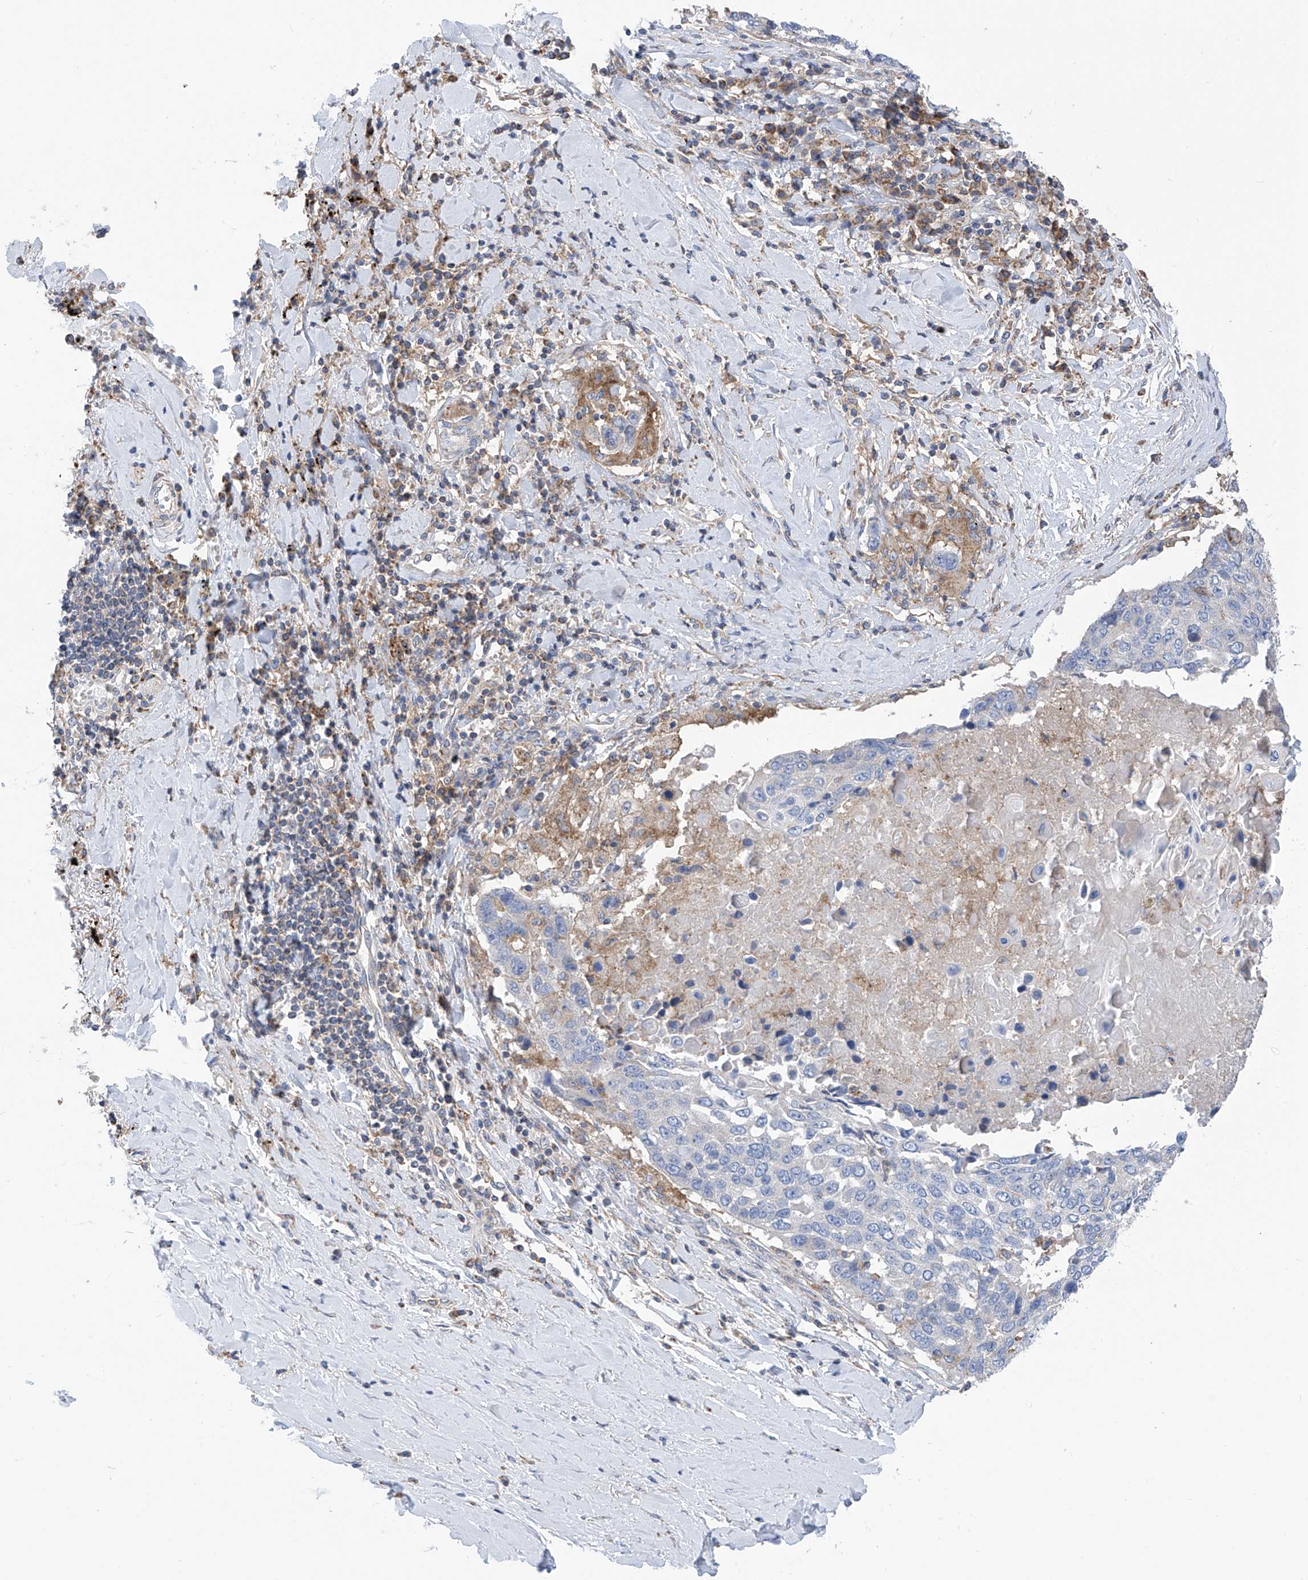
{"staining": {"intensity": "negative", "quantity": "none", "location": "none"}, "tissue": "lung cancer", "cell_type": "Tumor cells", "image_type": "cancer", "snomed": [{"axis": "morphology", "description": "Squamous cell carcinoma, NOS"}, {"axis": "topography", "description": "Lung"}], "caption": "IHC image of lung squamous cell carcinoma stained for a protein (brown), which exhibits no expression in tumor cells.", "gene": "P2RX7", "patient": {"sex": "male", "age": 66}}